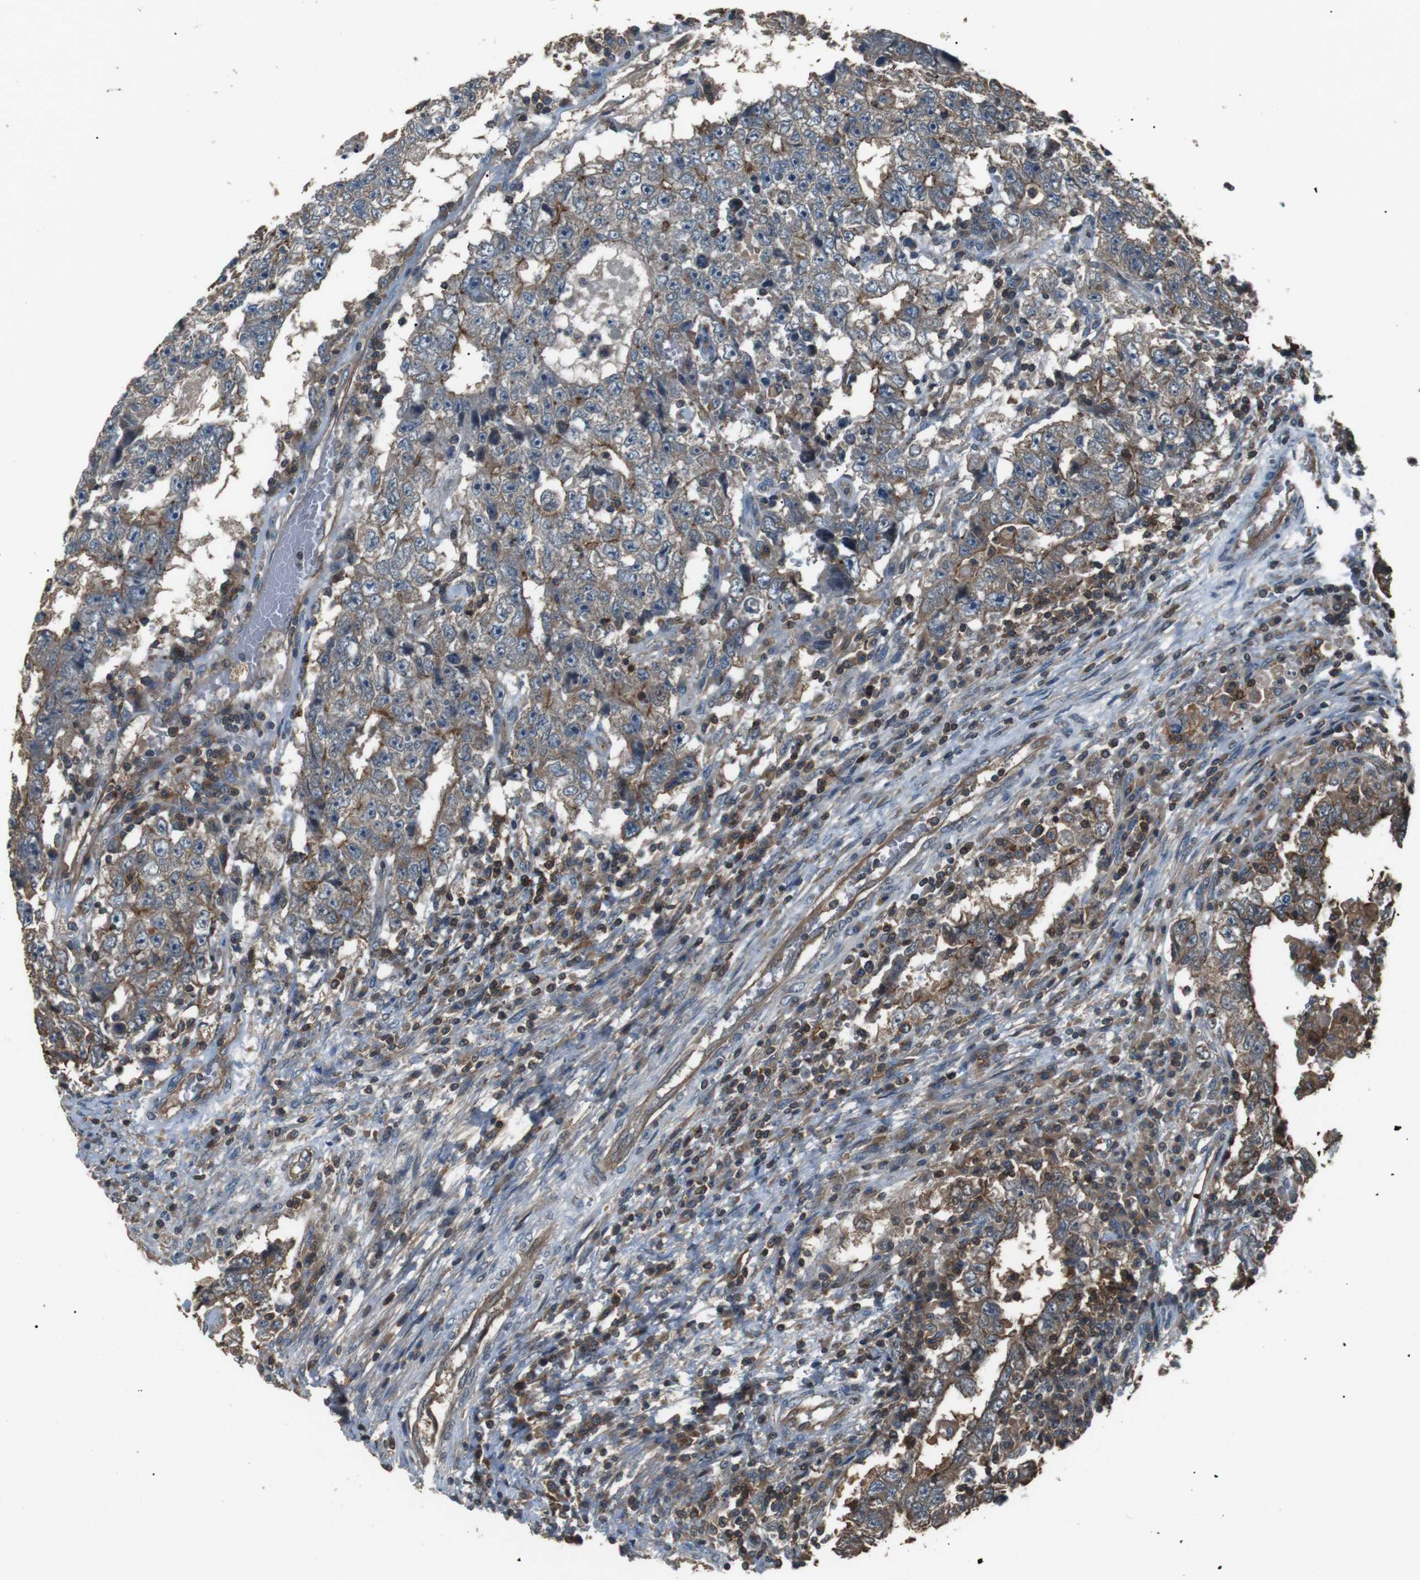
{"staining": {"intensity": "moderate", "quantity": "<25%", "location": "cytoplasmic/membranous"}, "tissue": "testis cancer", "cell_type": "Tumor cells", "image_type": "cancer", "snomed": [{"axis": "morphology", "description": "Carcinoma, Embryonal, NOS"}, {"axis": "topography", "description": "Testis"}], "caption": "Human testis cancer stained with a protein marker reveals moderate staining in tumor cells.", "gene": "GPR161", "patient": {"sex": "male", "age": 26}}